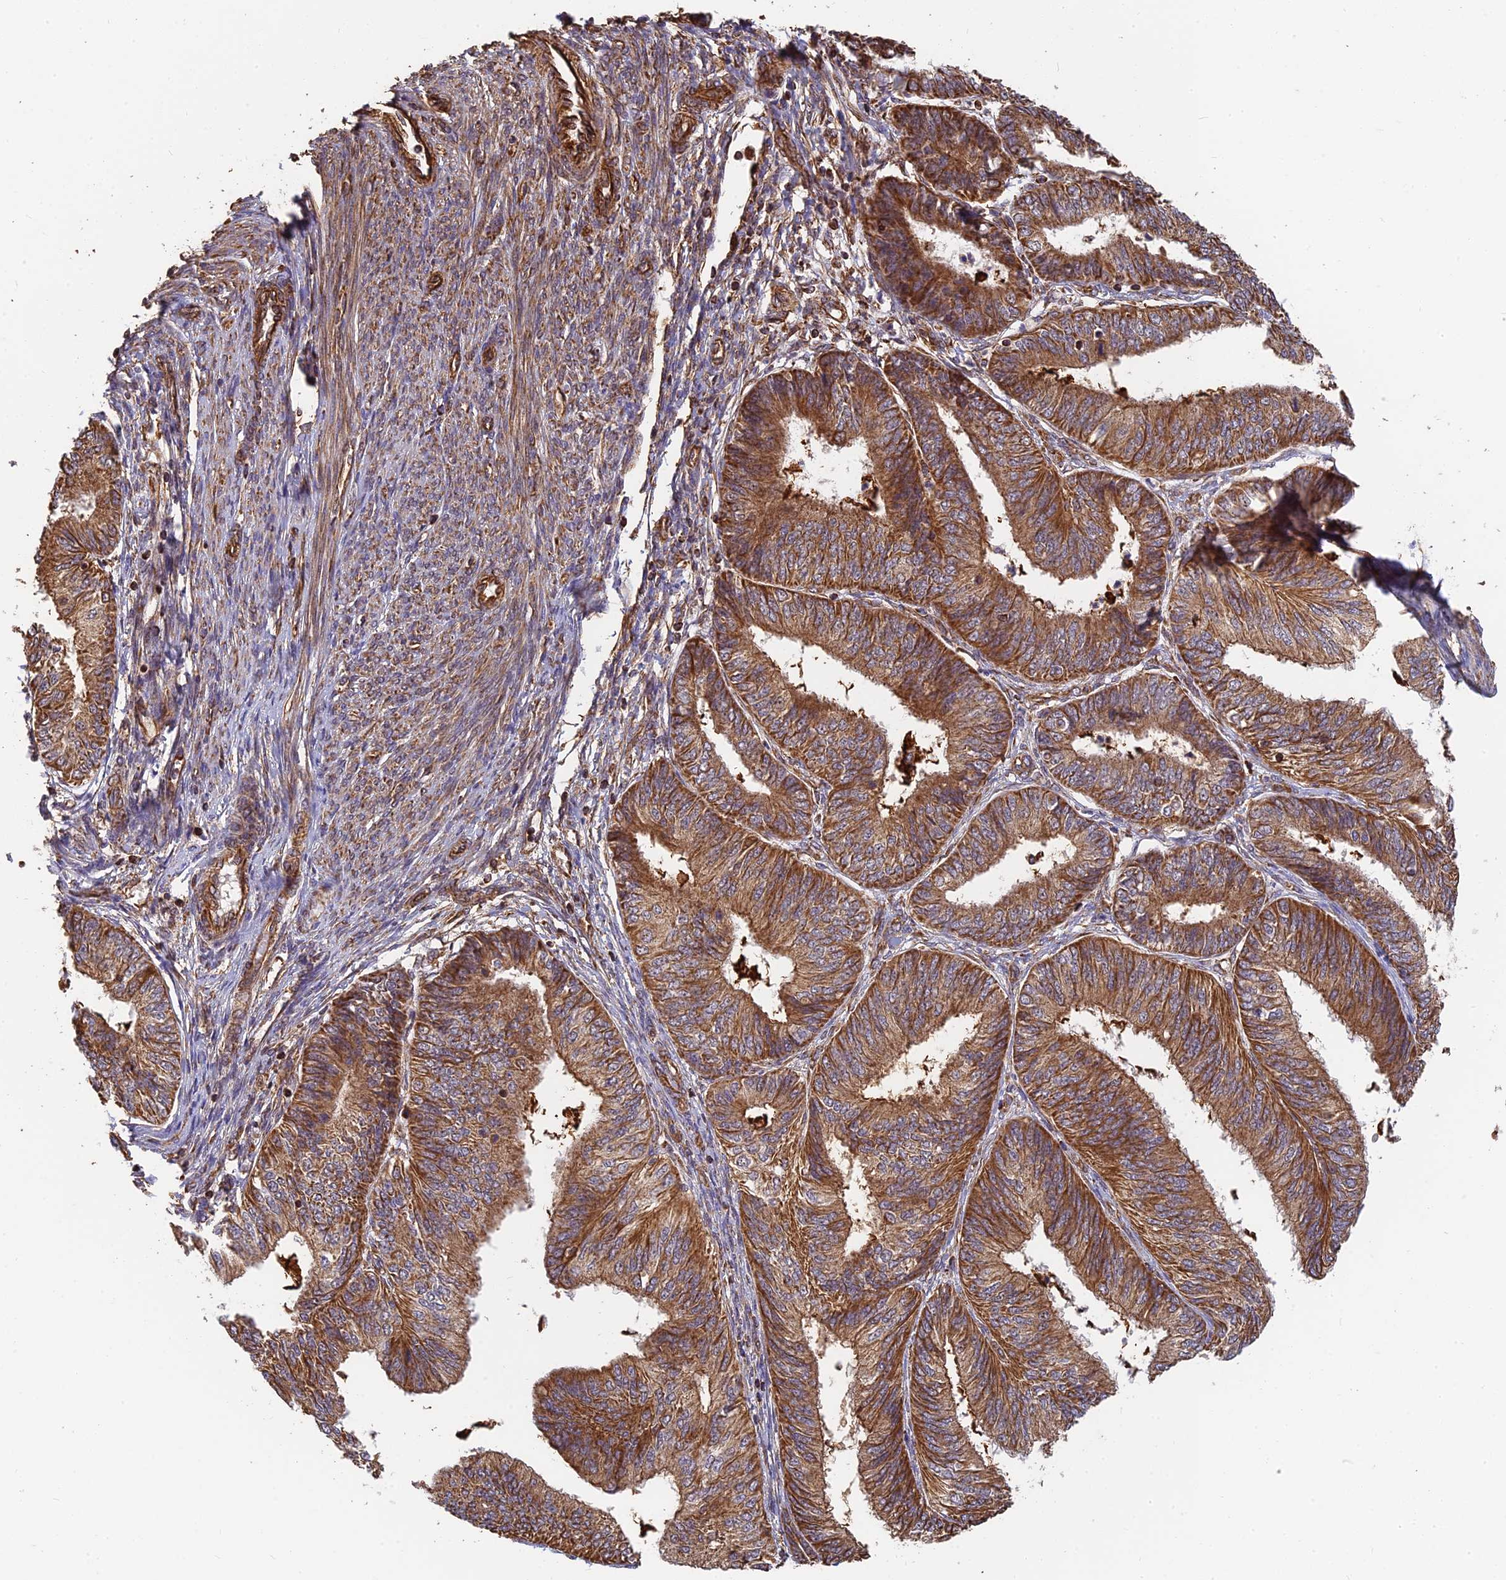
{"staining": {"intensity": "moderate", "quantity": ">75%", "location": "cytoplasmic/membranous"}, "tissue": "endometrial cancer", "cell_type": "Tumor cells", "image_type": "cancer", "snomed": [{"axis": "morphology", "description": "Adenocarcinoma, NOS"}, {"axis": "topography", "description": "Endometrium"}], "caption": "About >75% of tumor cells in human adenocarcinoma (endometrial) exhibit moderate cytoplasmic/membranous protein expression as visualized by brown immunohistochemical staining.", "gene": "DSTYK", "patient": {"sex": "female", "age": 58}}